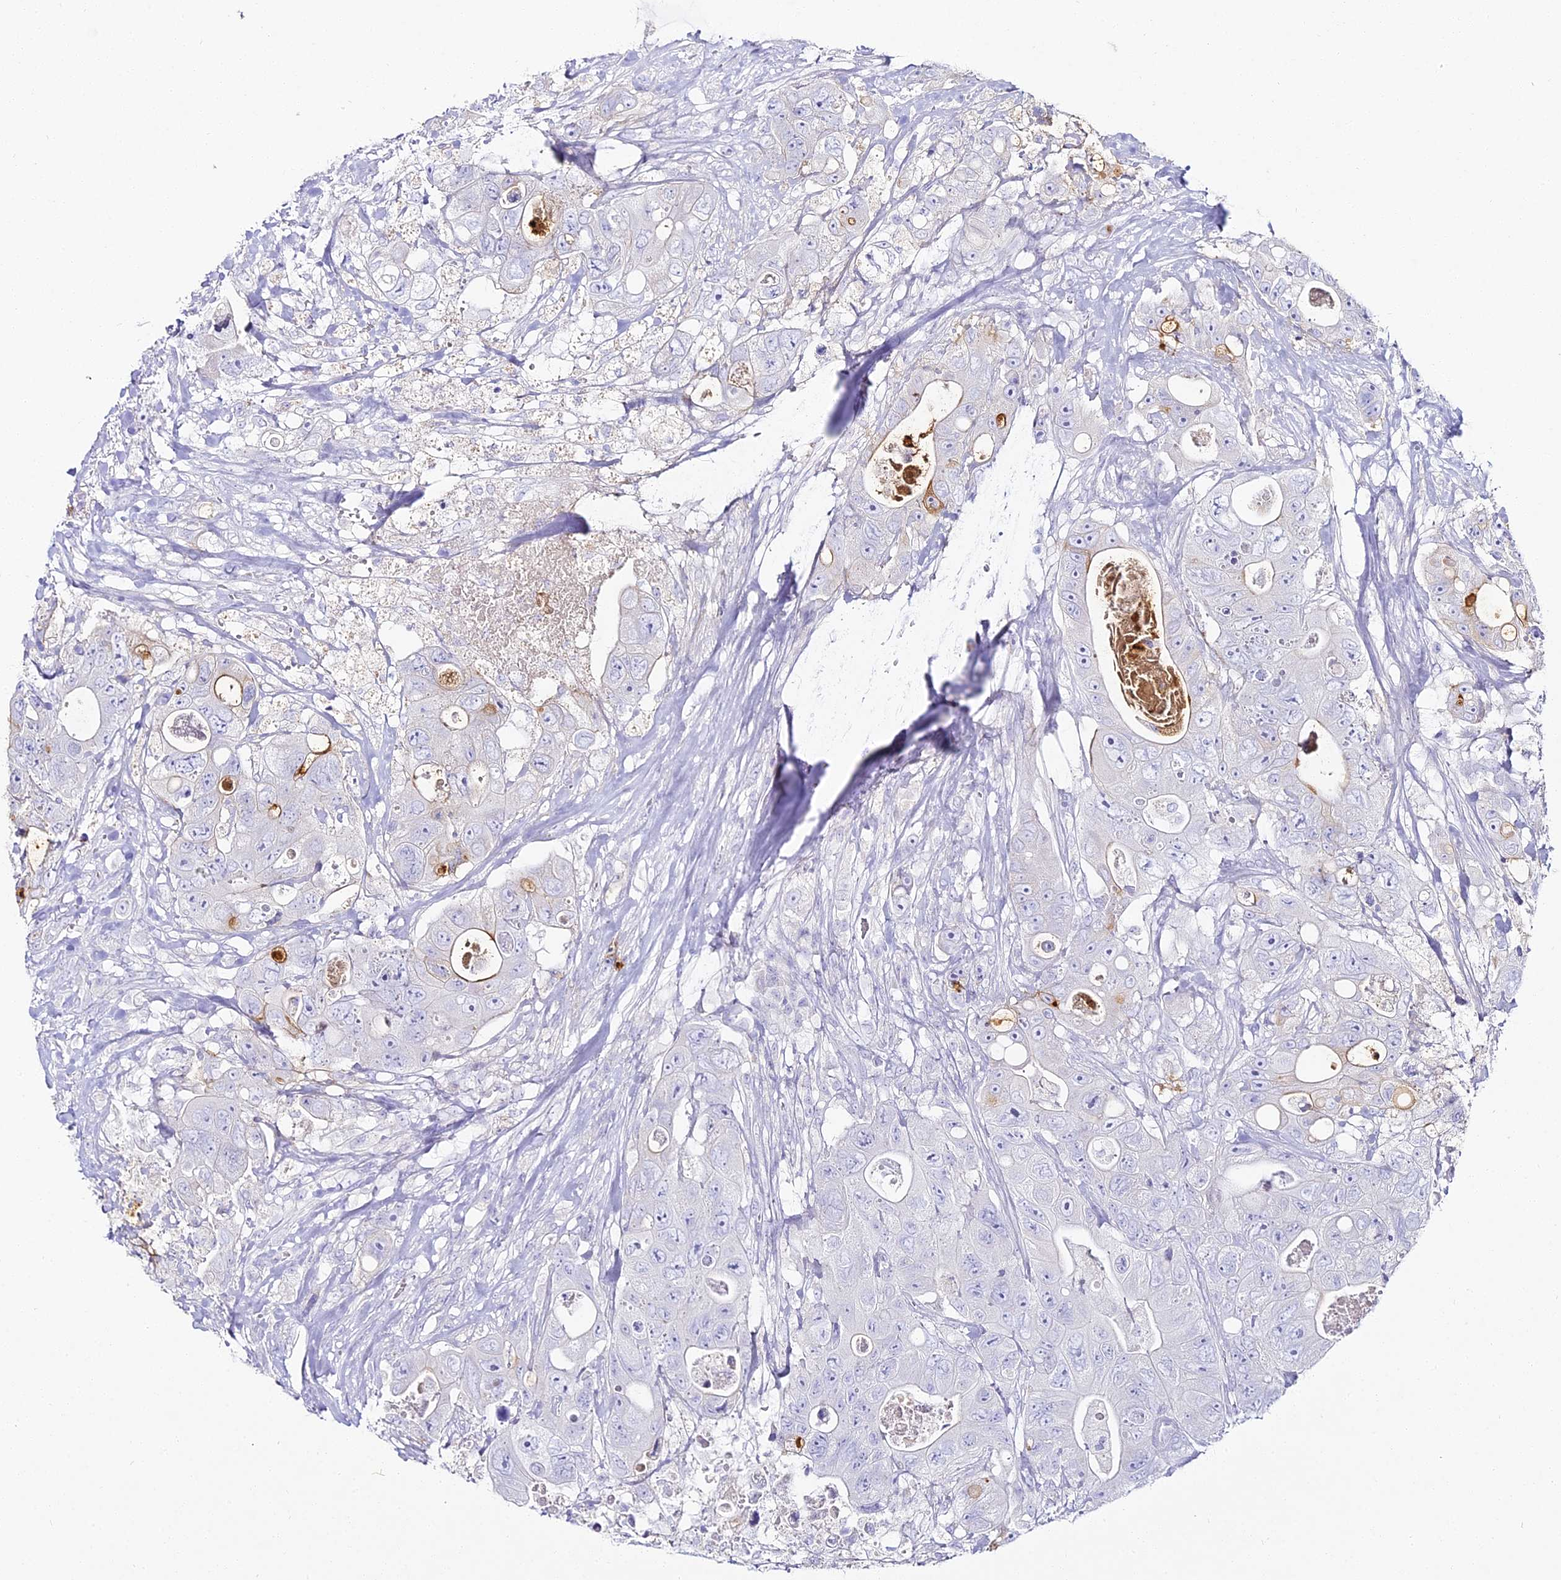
{"staining": {"intensity": "moderate", "quantity": "<25%", "location": "cytoplasmic/membranous"}, "tissue": "colorectal cancer", "cell_type": "Tumor cells", "image_type": "cancer", "snomed": [{"axis": "morphology", "description": "Adenocarcinoma, NOS"}, {"axis": "topography", "description": "Colon"}], "caption": "Colorectal adenocarcinoma was stained to show a protein in brown. There is low levels of moderate cytoplasmic/membranous staining in approximately <25% of tumor cells.", "gene": "ALPG", "patient": {"sex": "female", "age": 46}}